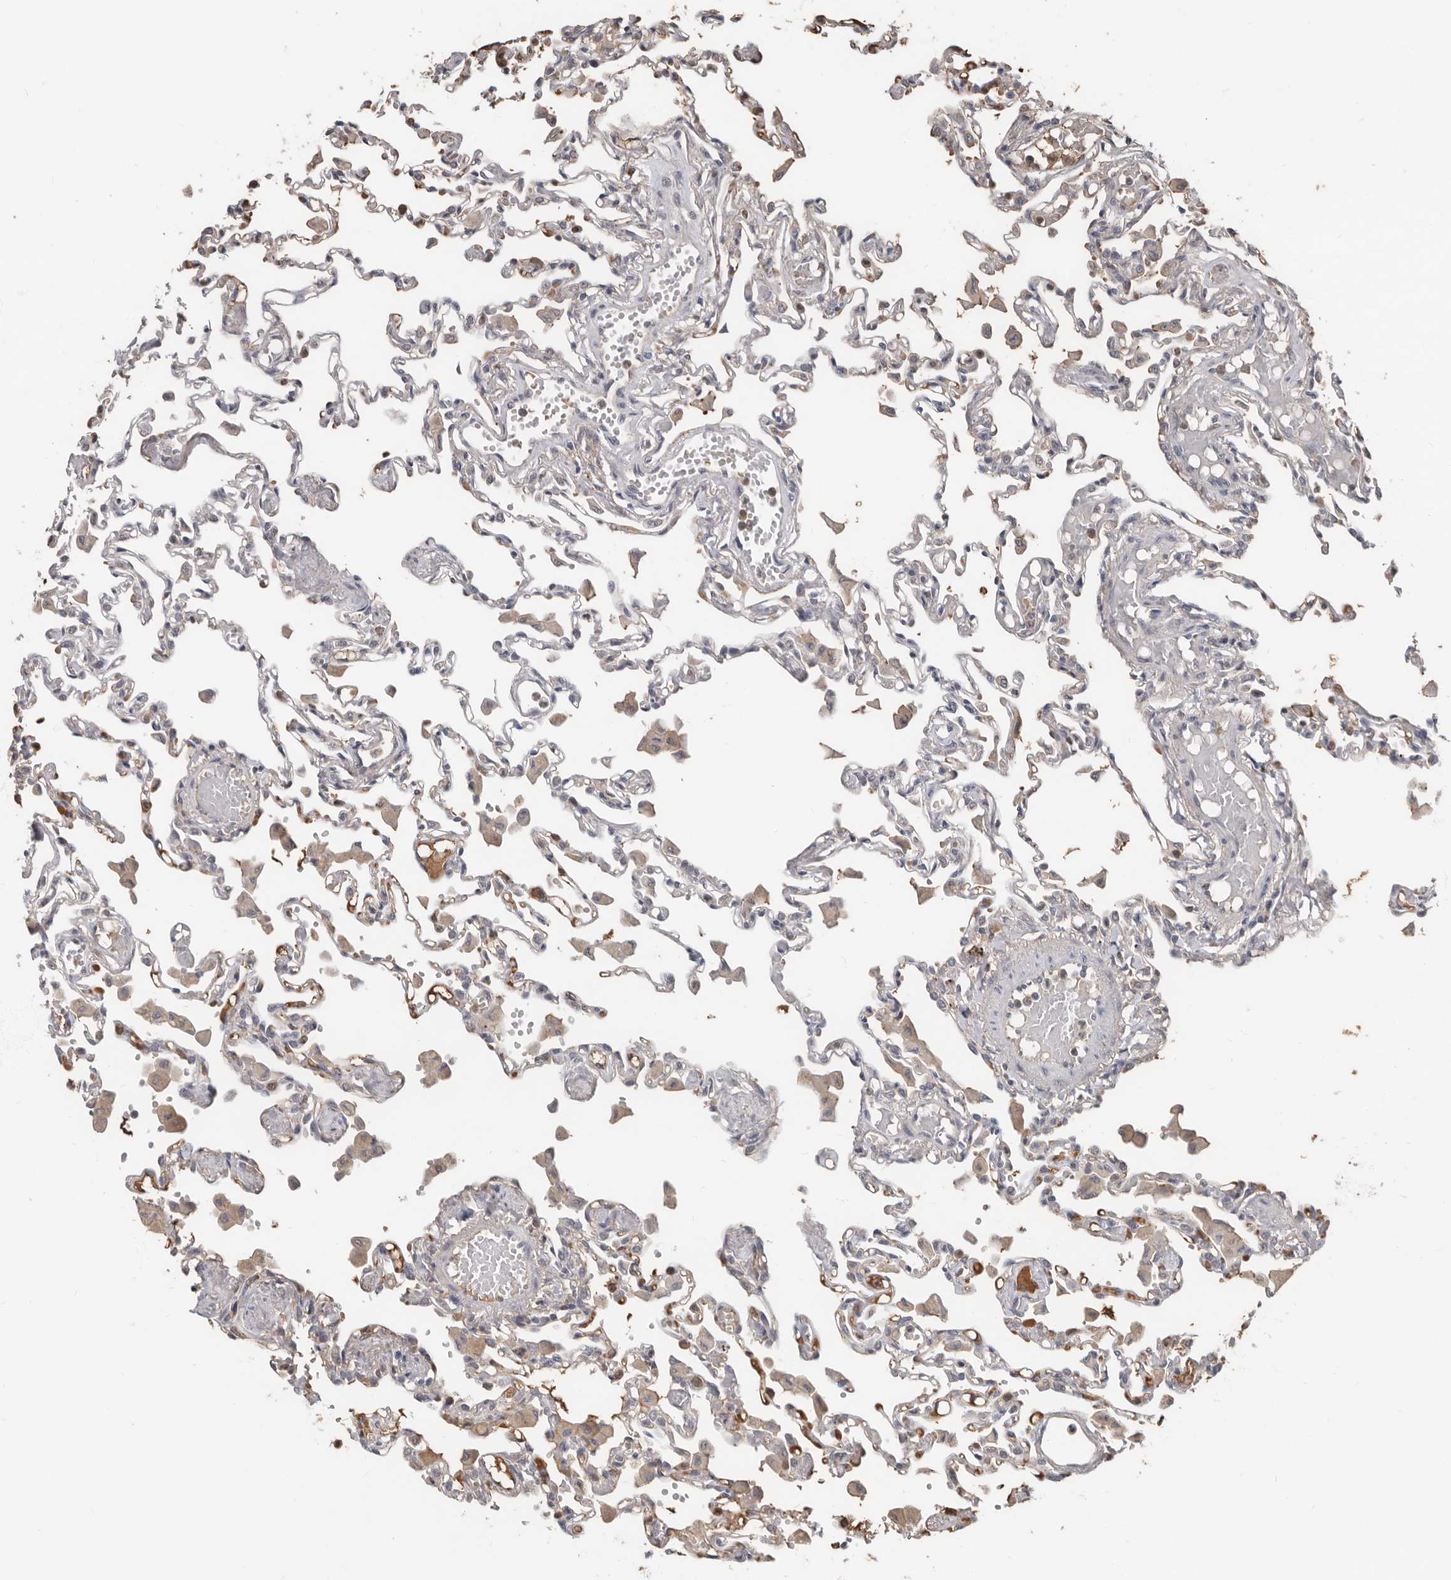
{"staining": {"intensity": "negative", "quantity": "none", "location": "none"}, "tissue": "lung", "cell_type": "Alveolar cells", "image_type": "normal", "snomed": [{"axis": "morphology", "description": "Normal tissue, NOS"}, {"axis": "topography", "description": "Bronchus"}, {"axis": "topography", "description": "Lung"}], "caption": "Immunohistochemistry of unremarkable lung reveals no positivity in alveolar cells.", "gene": "LRGUK", "patient": {"sex": "female", "age": 49}}